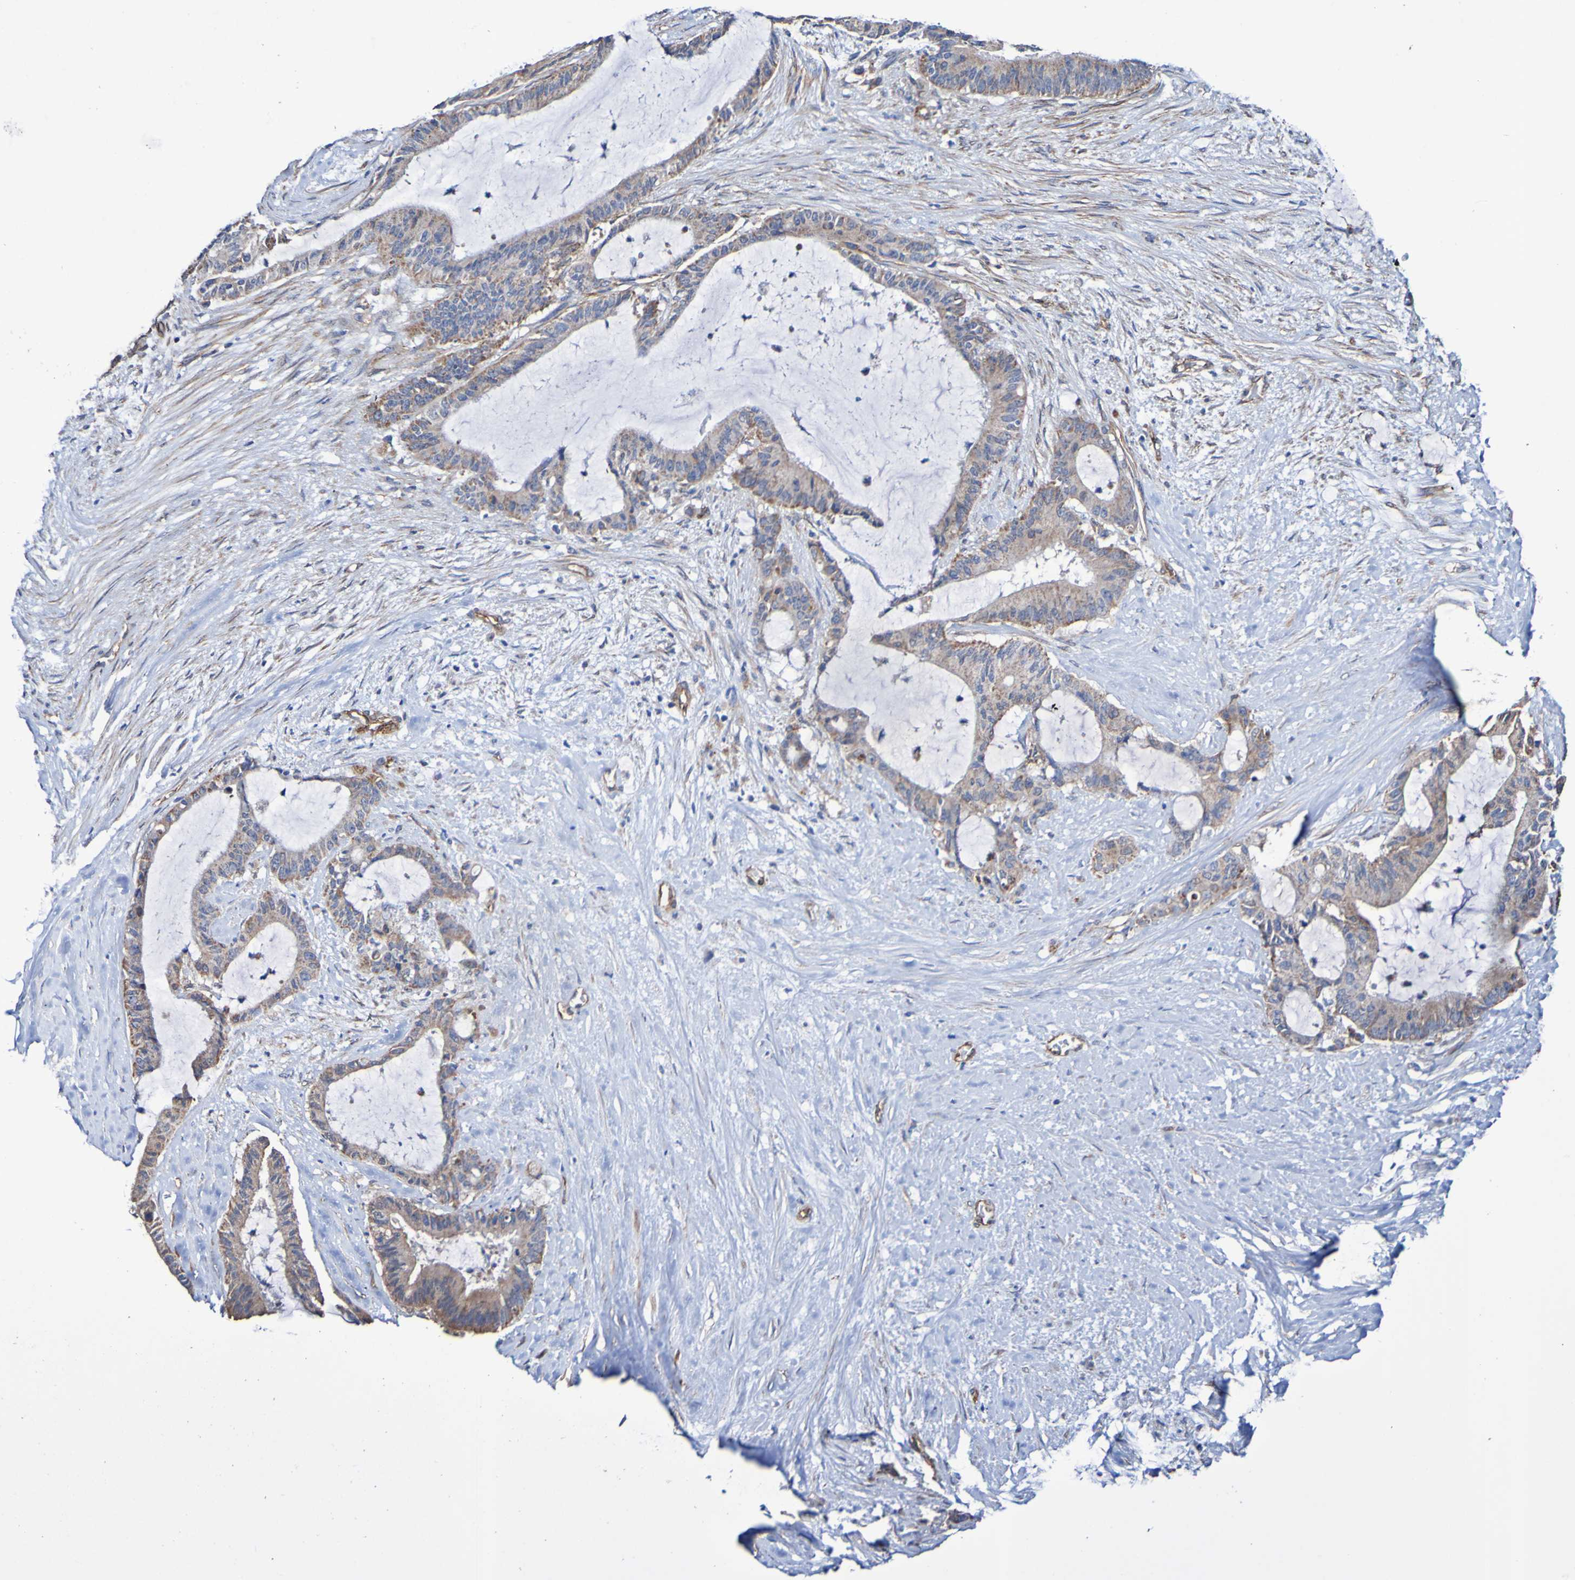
{"staining": {"intensity": "weak", "quantity": ">75%", "location": "cytoplasmic/membranous"}, "tissue": "liver cancer", "cell_type": "Tumor cells", "image_type": "cancer", "snomed": [{"axis": "morphology", "description": "Cholangiocarcinoma"}, {"axis": "topography", "description": "Liver"}], "caption": "Immunohistochemical staining of human cholangiocarcinoma (liver) shows weak cytoplasmic/membranous protein expression in approximately >75% of tumor cells.", "gene": "ELMOD3", "patient": {"sex": "female", "age": 73}}